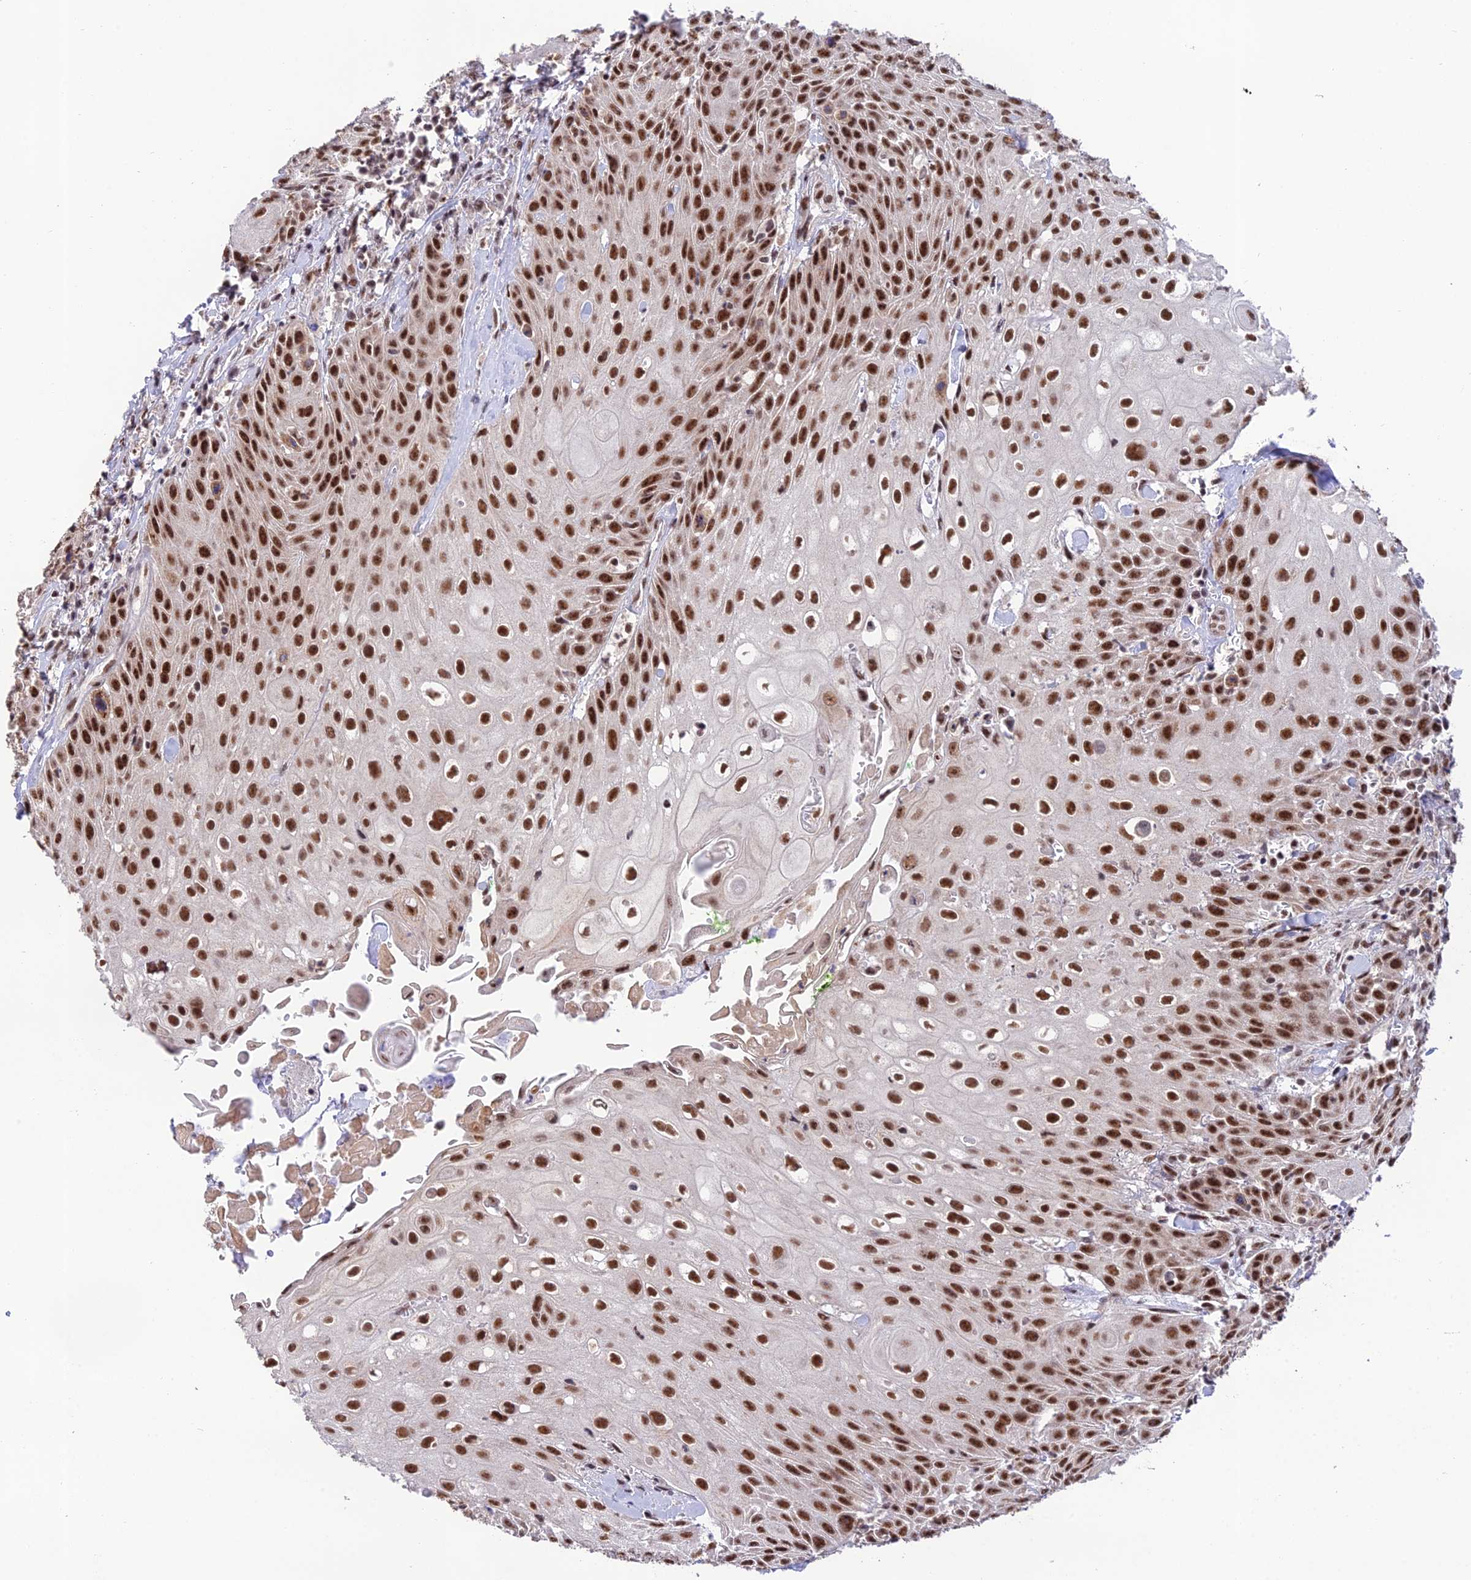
{"staining": {"intensity": "strong", "quantity": ">75%", "location": "nuclear"}, "tissue": "head and neck cancer", "cell_type": "Tumor cells", "image_type": "cancer", "snomed": [{"axis": "morphology", "description": "Squamous cell carcinoma, NOS"}, {"axis": "topography", "description": "Oral tissue"}, {"axis": "topography", "description": "Head-Neck"}], "caption": "IHC (DAB) staining of human head and neck cancer (squamous cell carcinoma) shows strong nuclear protein staining in about >75% of tumor cells. Nuclei are stained in blue.", "gene": "THOC7", "patient": {"sex": "female", "age": 82}}